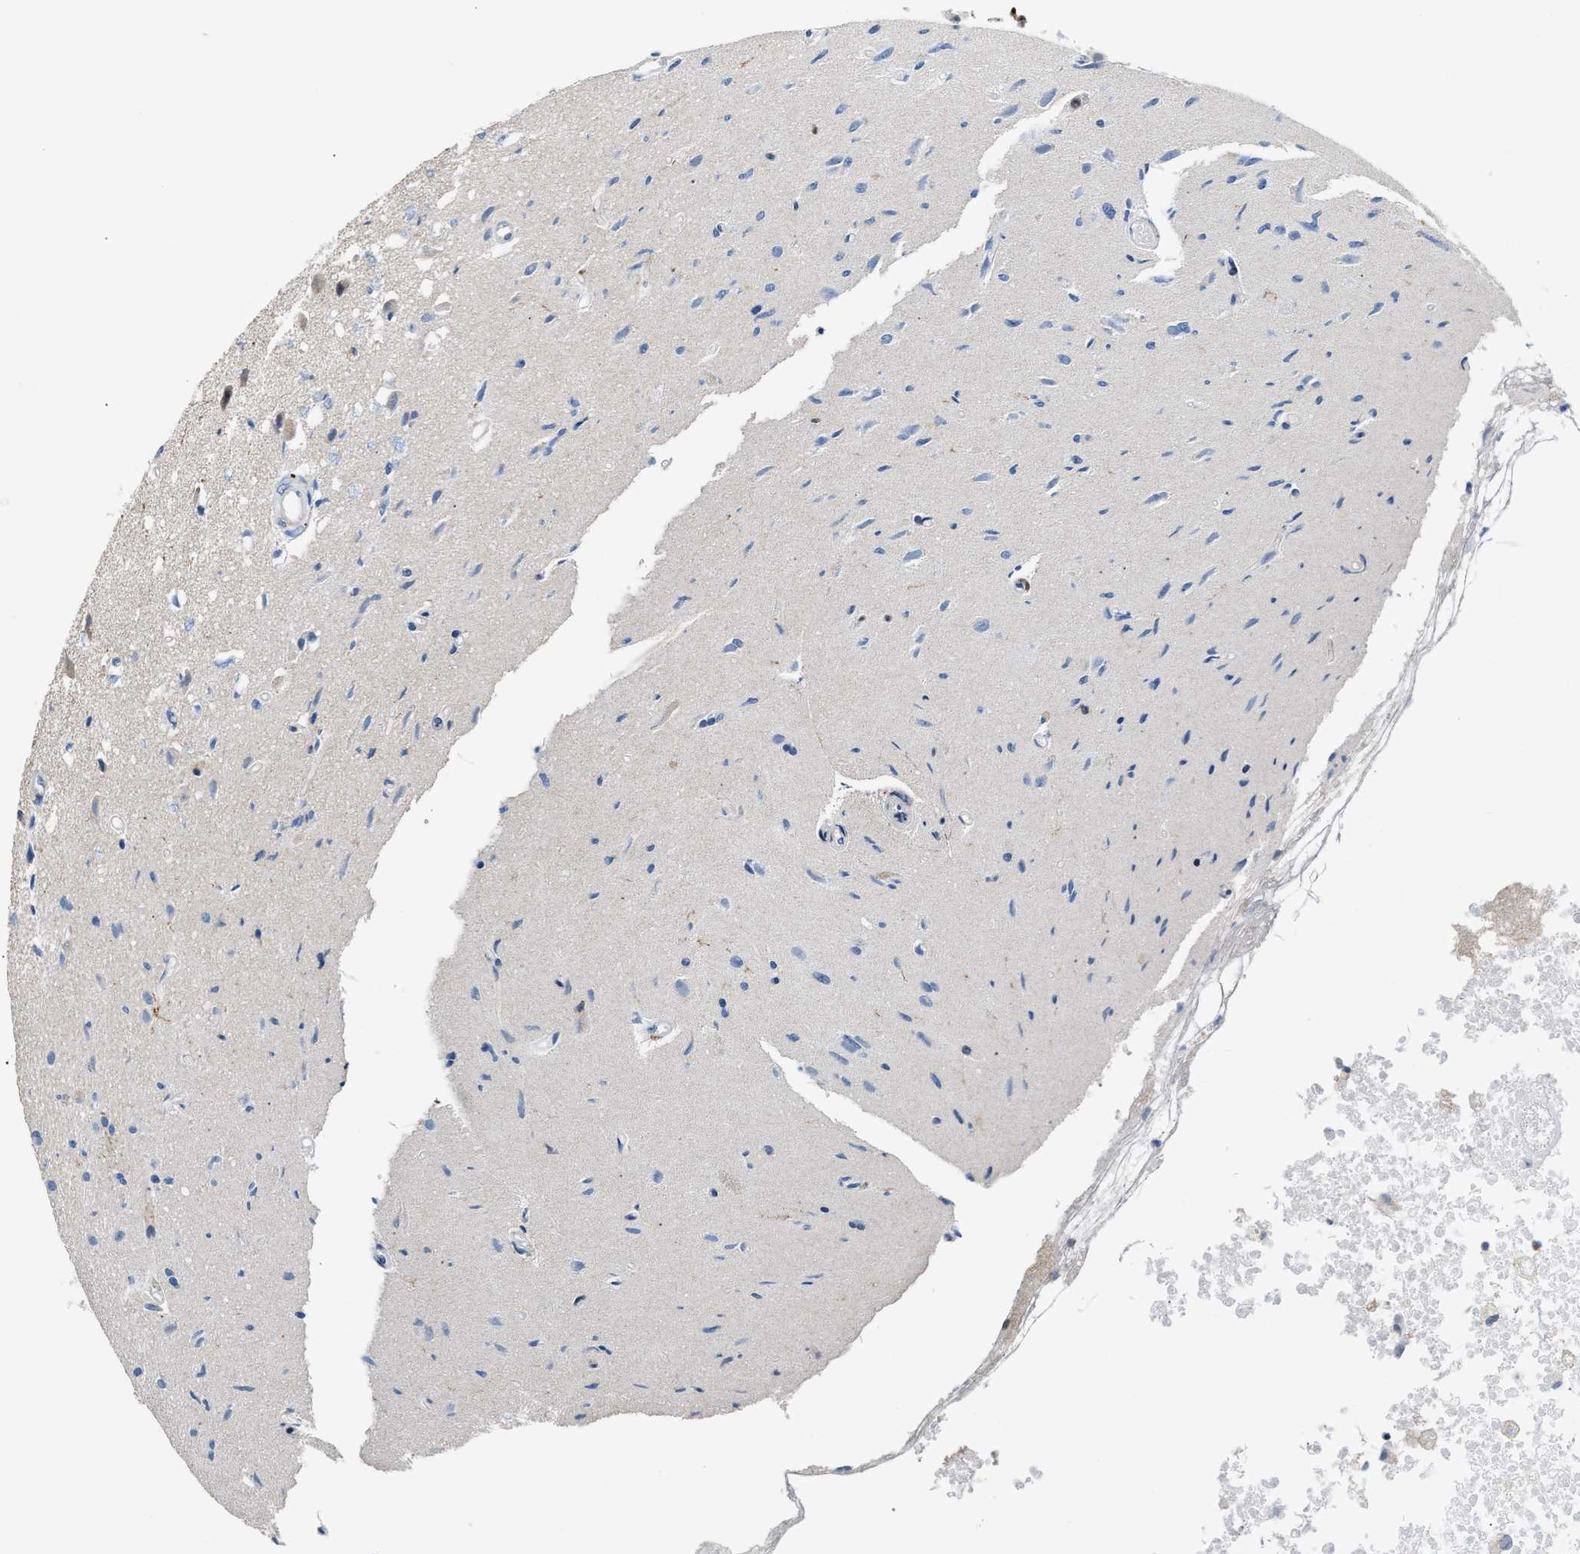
{"staining": {"intensity": "negative", "quantity": "none", "location": "none"}, "tissue": "glioma", "cell_type": "Tumor cells", "image_type": "cancer", "snomed": [{"axis": "morphology", "description": "Glioma, malignant, High grade"}, {"axis": "topography", "description": "Brain"}], "caption": "Immunohistochemistry image of neoplastic tissue: human glioma stained with DAB (3,3'-diaminobenzidine) exhibits no significant protein expression in tumor cells.", "gene": "ATP9A", "patient": {"sex": "female", "age": 59}}